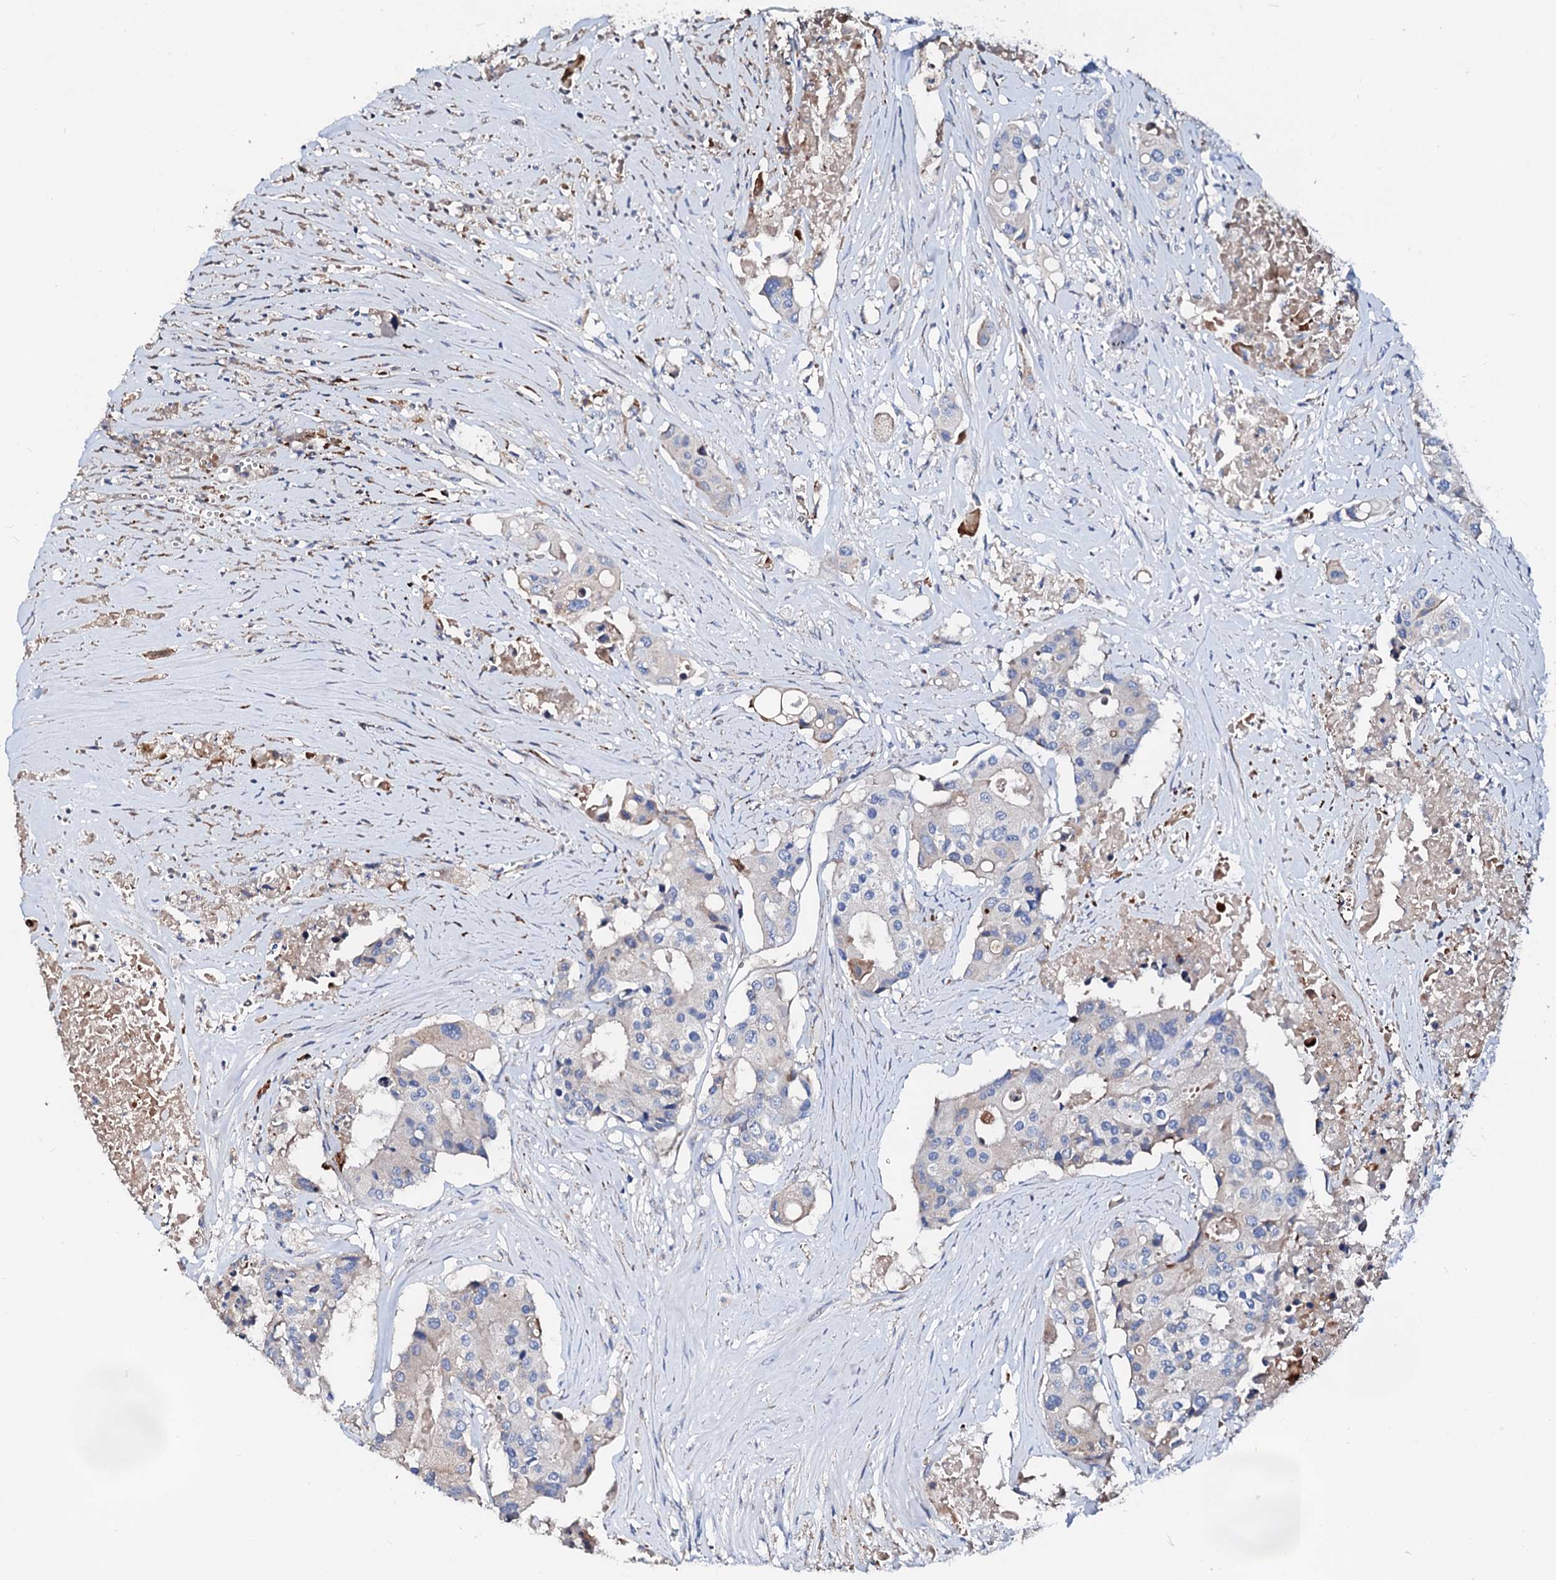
{"staining": {"intensity": "negative", "quantity": "none", "location": "none"}, "tissue": "colorectal cancer", "cell_type": "Tumor cells", "image_type": "cancer", "snomed": [{"axis": "morphology", "description": "Adenocarcinoma, NOS"}, {"axis": "topography", "description": "Colon"}], "caption": "A histopathology image of human adenocarcinoma (colorectal) is negative for staining in tumor cells.", "gene": "SLC10A7", "patient": {"sex": "male", "age": 77}}